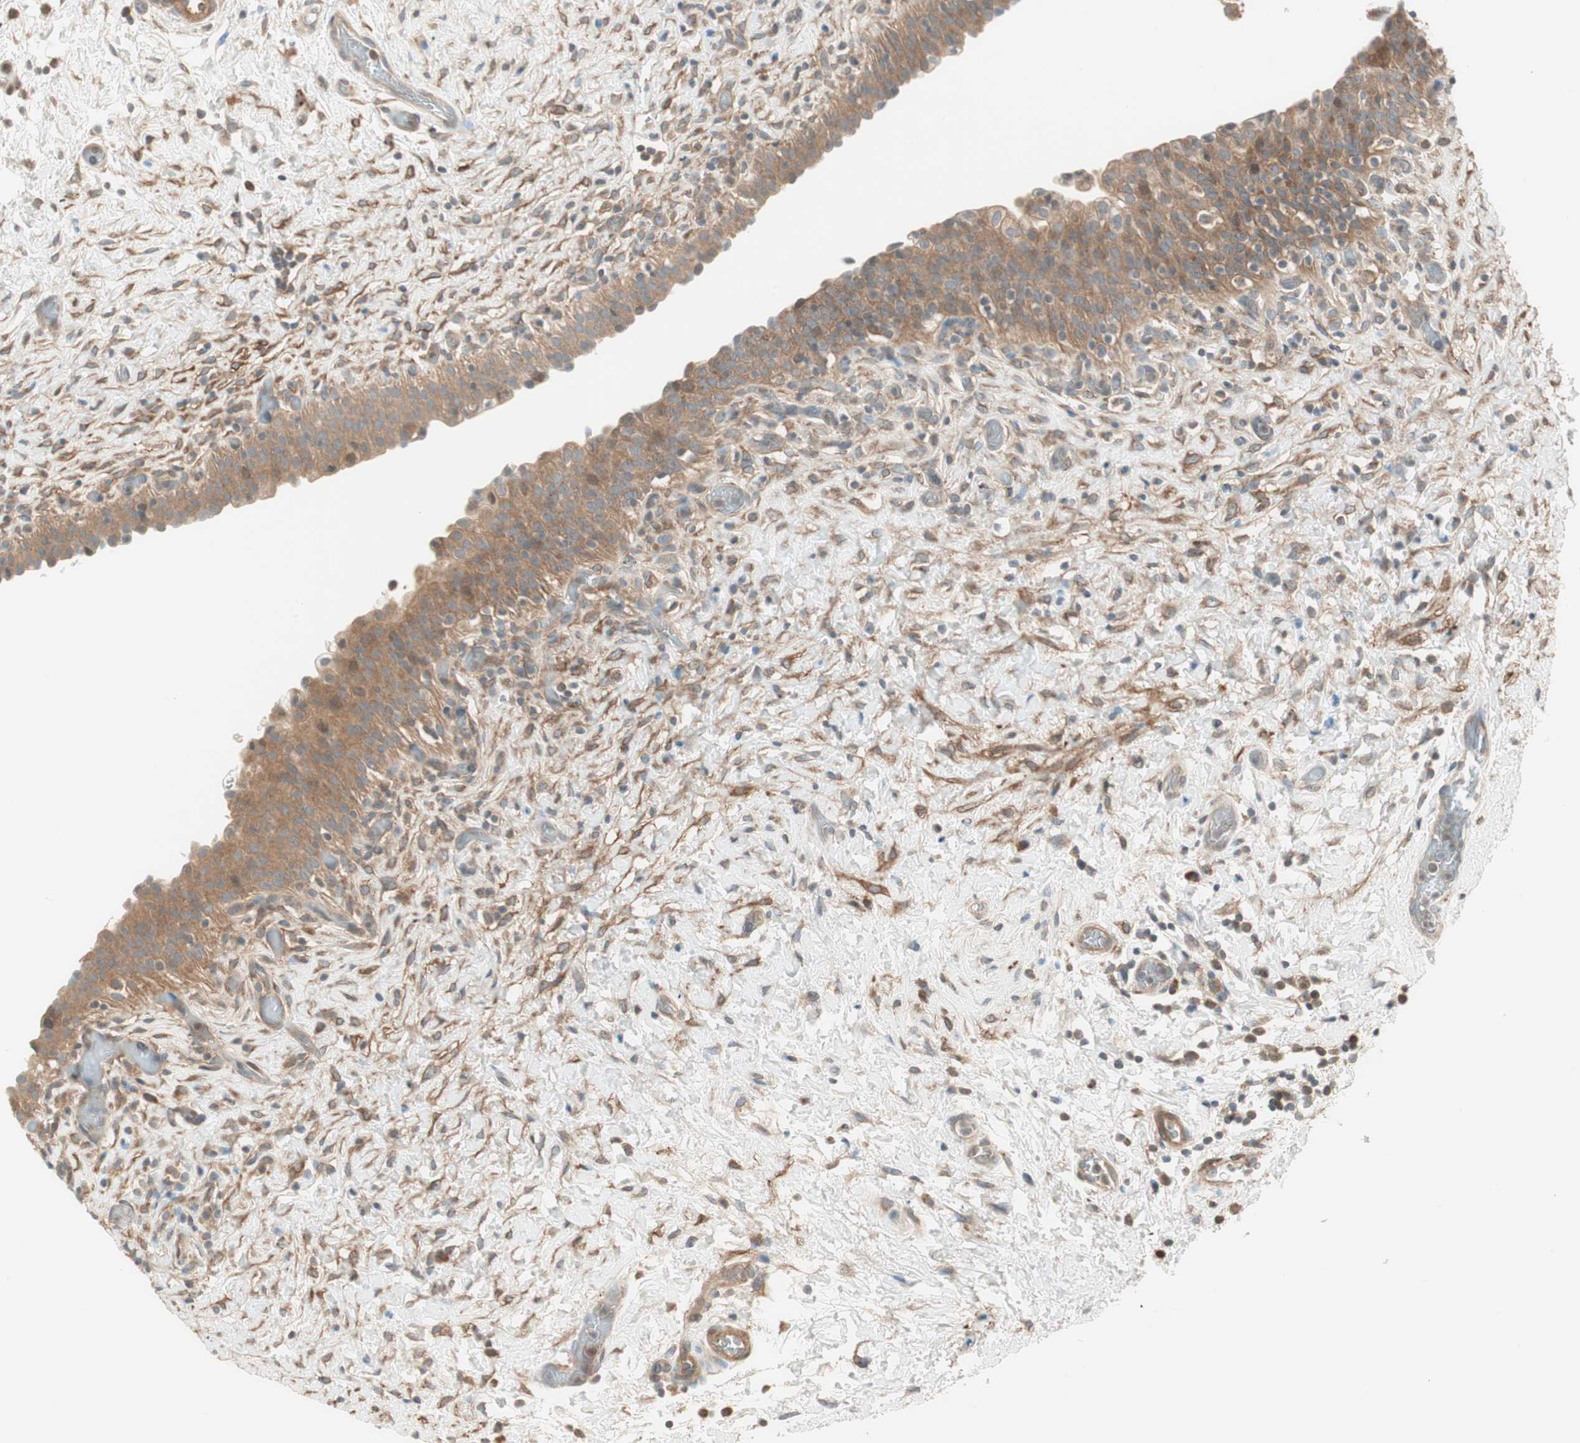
{"staining": {"intensity": "weak", "quantity": ">75%", "location": "cytoplasmic/membranous"}, "tissue": "urinary bladder", "cell_type": "Urothelial cells", "image_type": "normal", "snomed": [{"axis": "morphology", "description": "Normal tissue, NOS"}, {"axis": "topography", "description": "Urinary bladder"}], "caption": "Urinary bladder stained with a brown dye demonstrates weak cytoplasmic/membranous positive staining in approximately >75% of urothelial cells.", "gene": "SFRP1", "patient": {"sex": "male", "age": 51}}